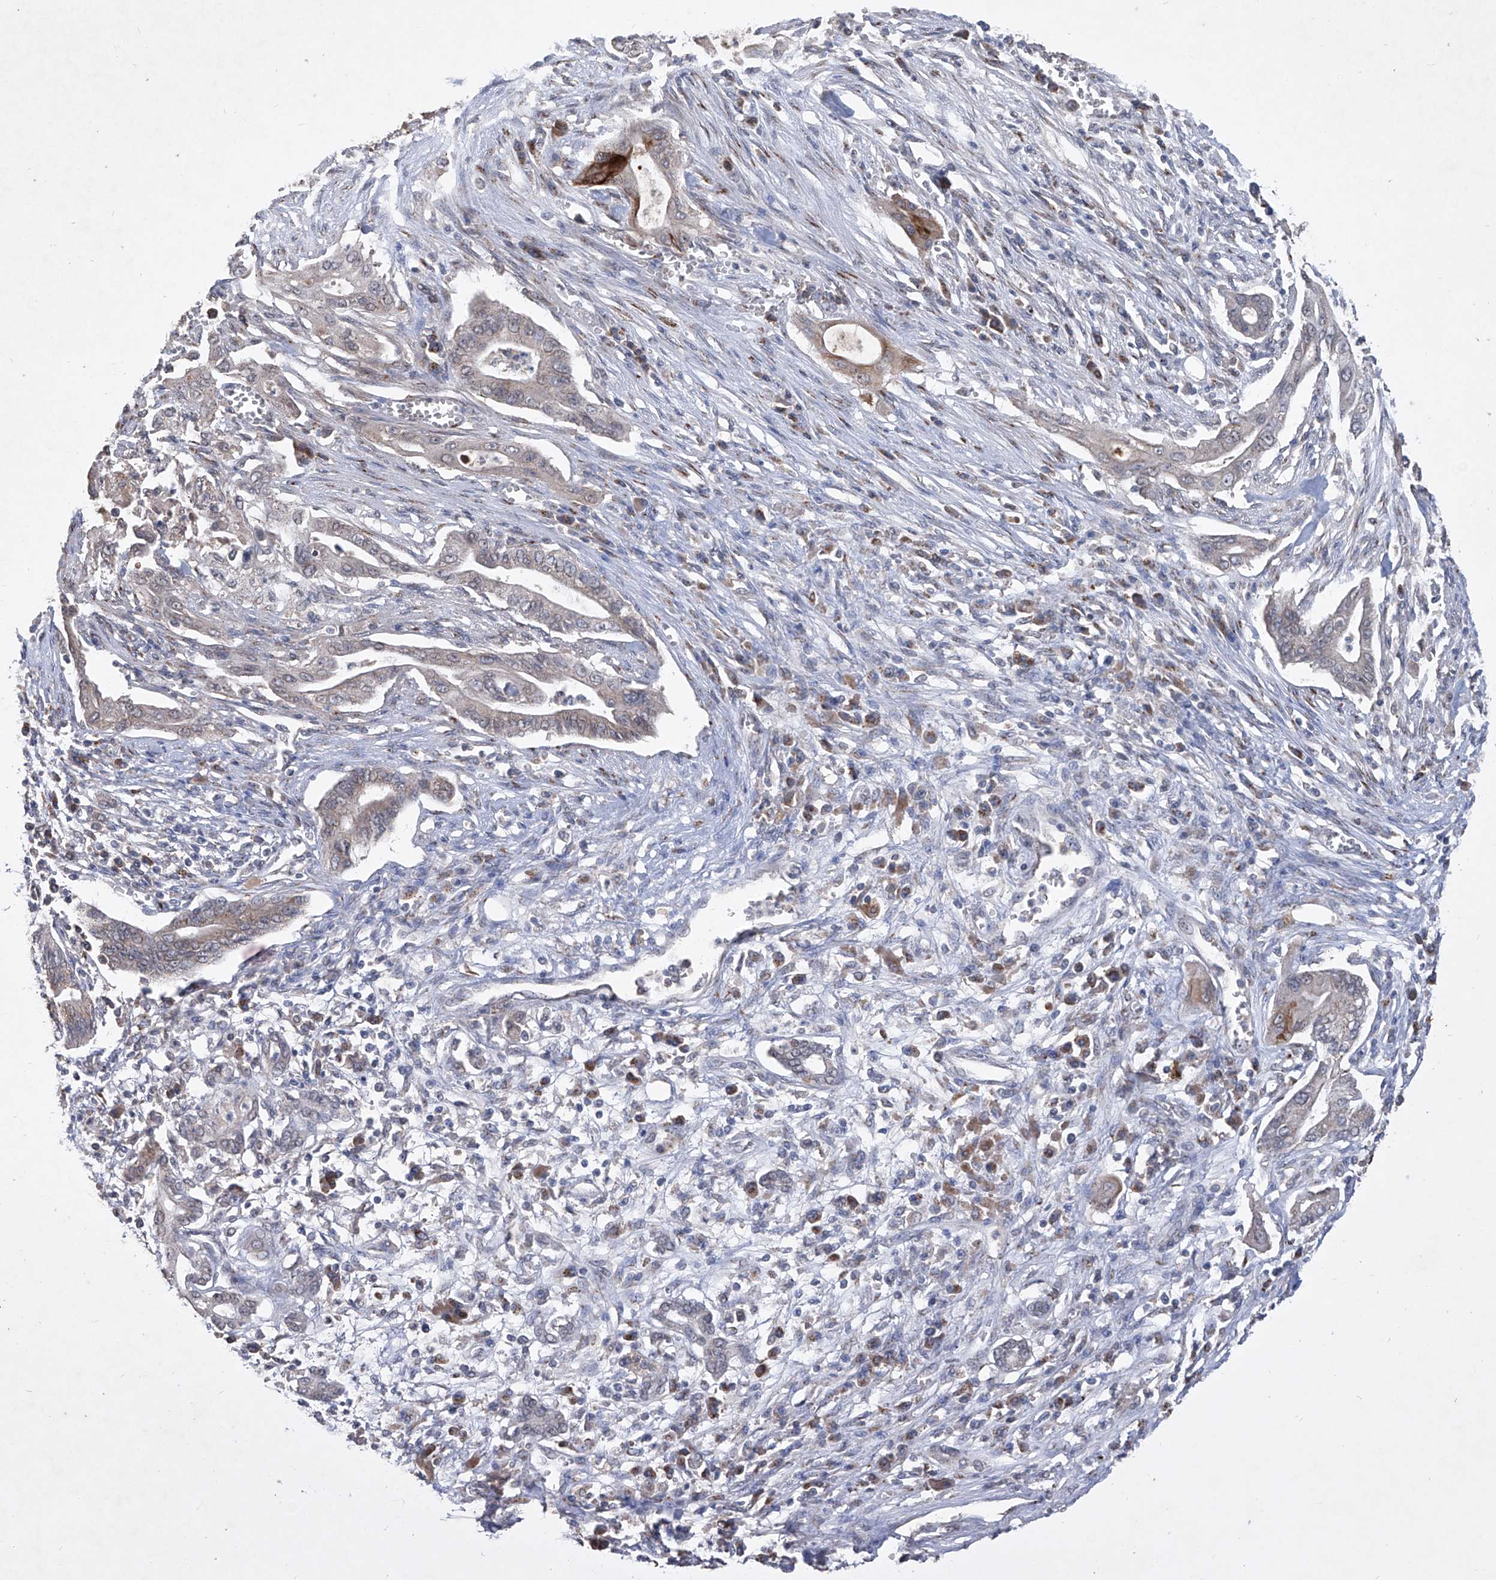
{"staining": {"intensity": "weak", "quantity": "<25%", "location": "cytoplasmic/membranous"}, "tissue": "pancreatic cancer", "cell_type": "Tumor cells", "image_type": "cancer", "snomed": [{"axis": "morphology", "description": "Adenocarcinoma, NOS"}, {"axis": "topography", "description": "Pancreas"}], "caption": "Tumor cells are negative for brown protein staining in pancreatic cancer (adenocarcinoma). (Stains: DAB (3,3'-diaminobenzidine) IHC with hematoxylin counter stain, Microscopy: brightfield microscopy at high magnification).", "gene": "PCSK5", "patient": {"sex": "male", "age": 58}}